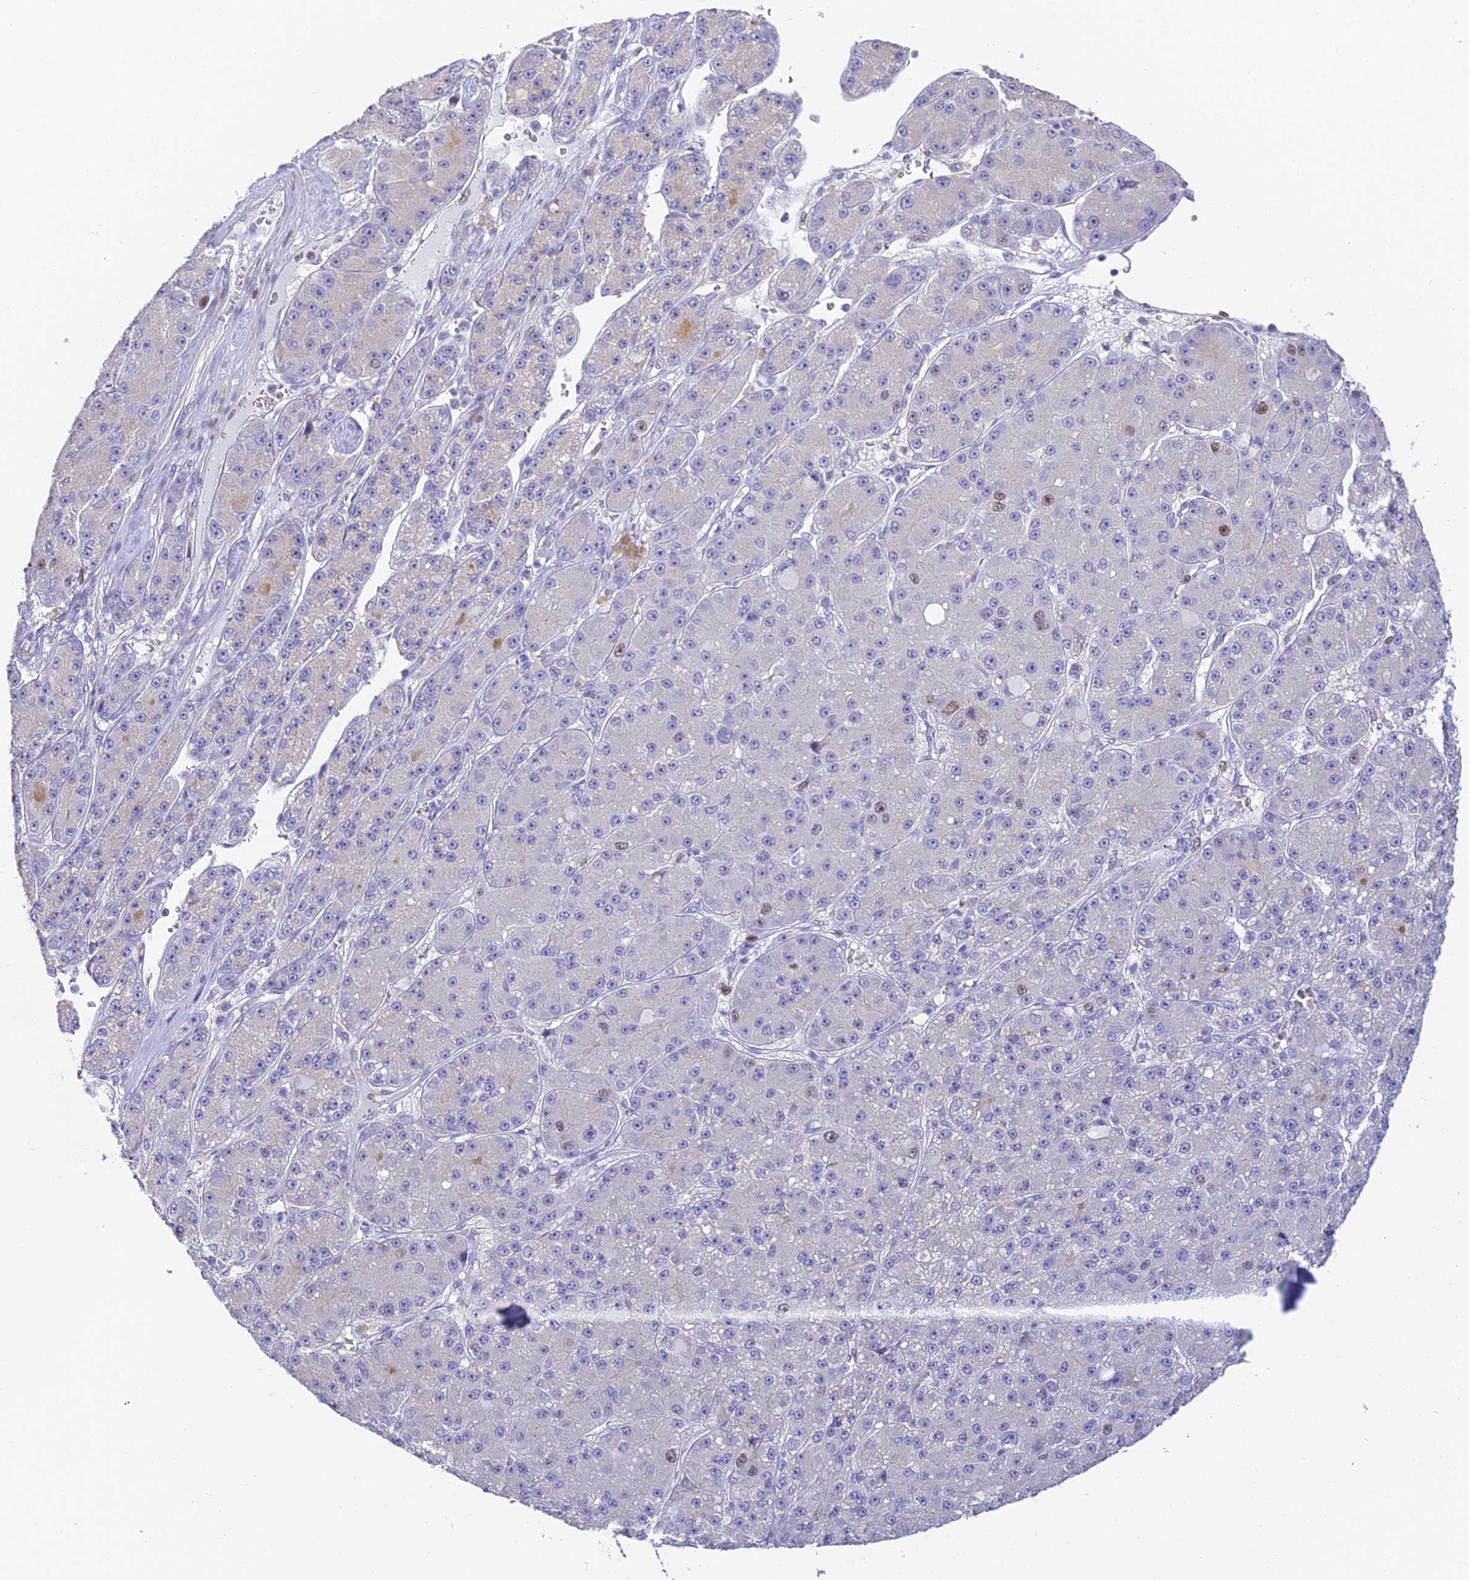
{"staining": {"intensity": "weak", "quantity": "<25%", "location": "nuclear"}, "tissue": "liver cancer", "cell_type": "Tumor cells", "image_type": "cancer", "snomed": [{"axis": "morphology", "description": "Carcinoma, Hepatocellular, NOS"}, {"axis": "topography", "description": "Liver"}], "caption": "The immunohistochemistry (IHC) image has no significant positivity in tumor cells of hepatocellular carcinoma (liver) tissue.", "gene": "MCM2", "patient": {"sex": "male", "age": 67}}